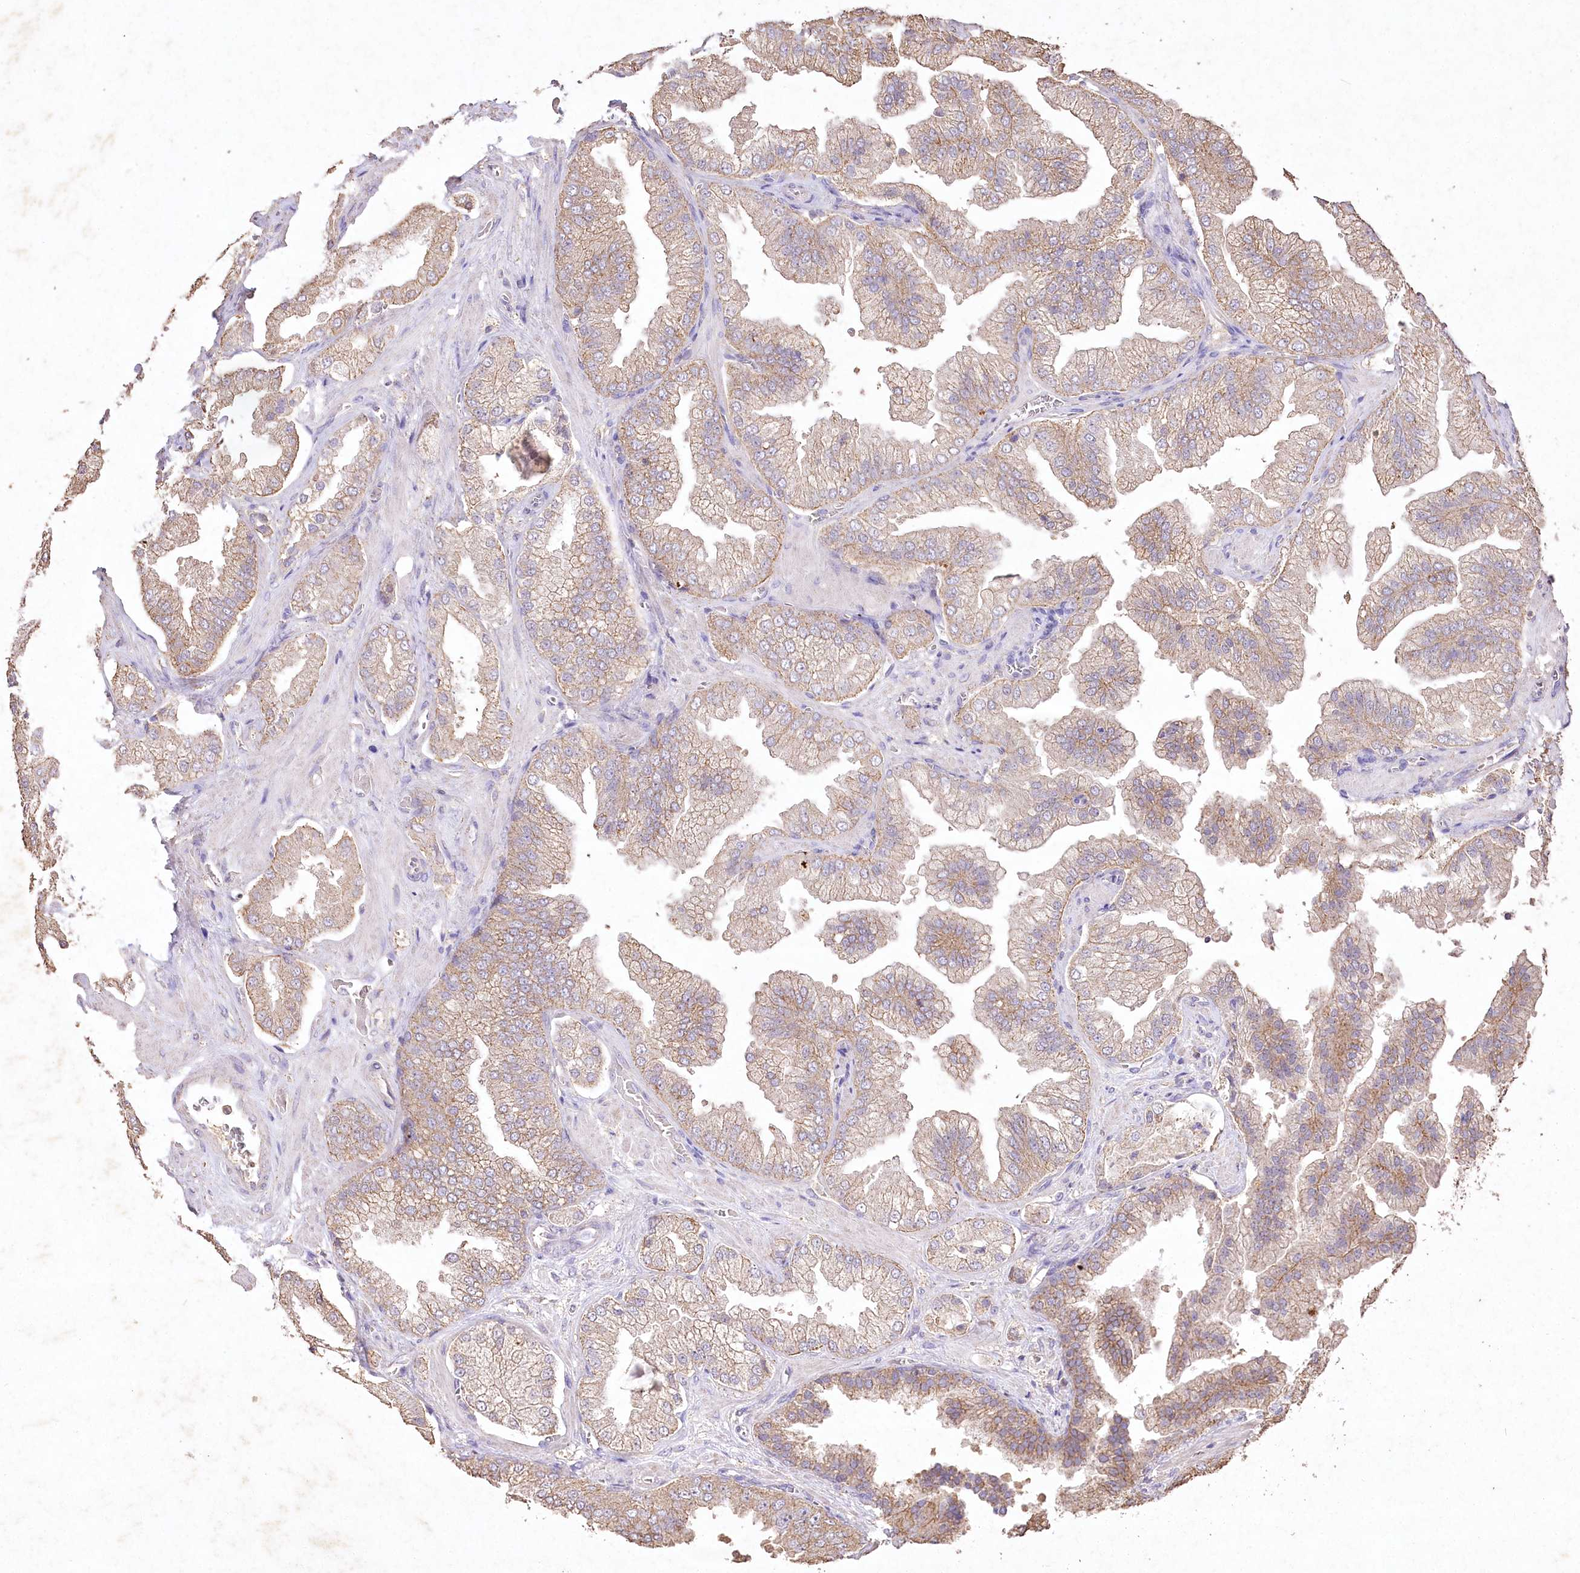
{"staining": {"intensity": "moderate", "quantity": ">75%", "location": "cytoplasmic/membranous"}, "tissue": "prostate cancer", "cell_type": "Tumor cells", "image_type": "cancer", "snomed": [{"axis": "morphology", "description": "Adenocarcinoma, High grade"}, {"axis": "topography", "description": "Prostate"}], "caption": "A high-resolution image shows immunohistochemistry (IHC) staining of prostate cancer, which exhibits moderate cytoplasmic/membranous expression in about >75% of tumor cells.", "gene": "IREB2", "patient": {"sex": "male", "age": 58}}